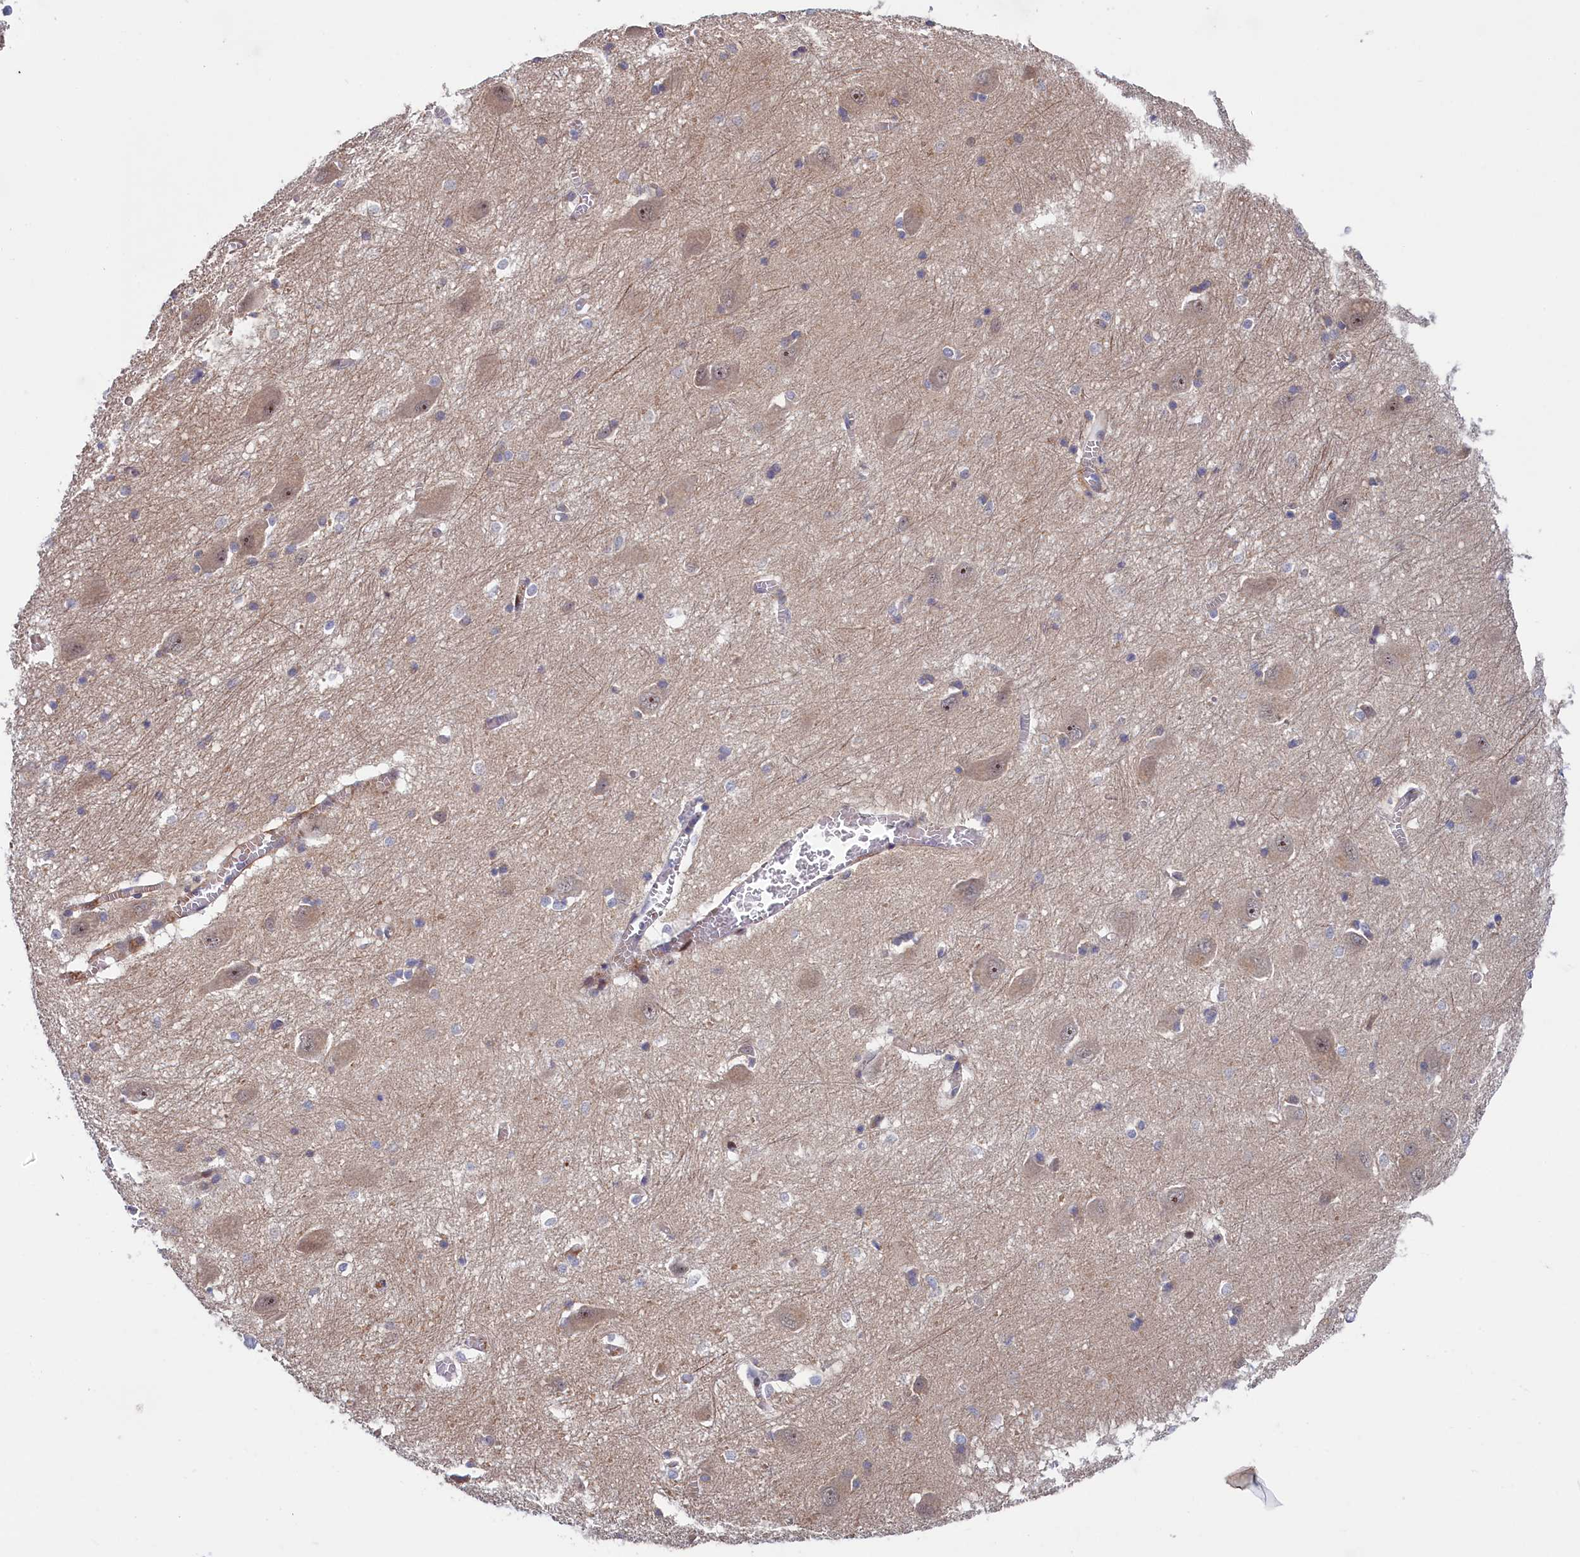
{"staining": {"intensity": "moderate", "quantity": "<25%", "location": "cytoplasmic/membranous,nuclear"}, "tissue": "caudate", "cell_type": "Glial cells", "image_type": "normal", "snomed": [{"axis": "morphology", "description": "Normal tissue, NOS"}, {"axis": "topography", "description": "Lateral ventricle wall"}], "caption": "Immunohistochemical staining of unremarkable caudate reveals moderate cytoplasmic/membranous,nuclear protein staining in approximately <25% of glial cells.", "gene": "PIK3C3", "patient": {"sex": "male", "age": 37}}